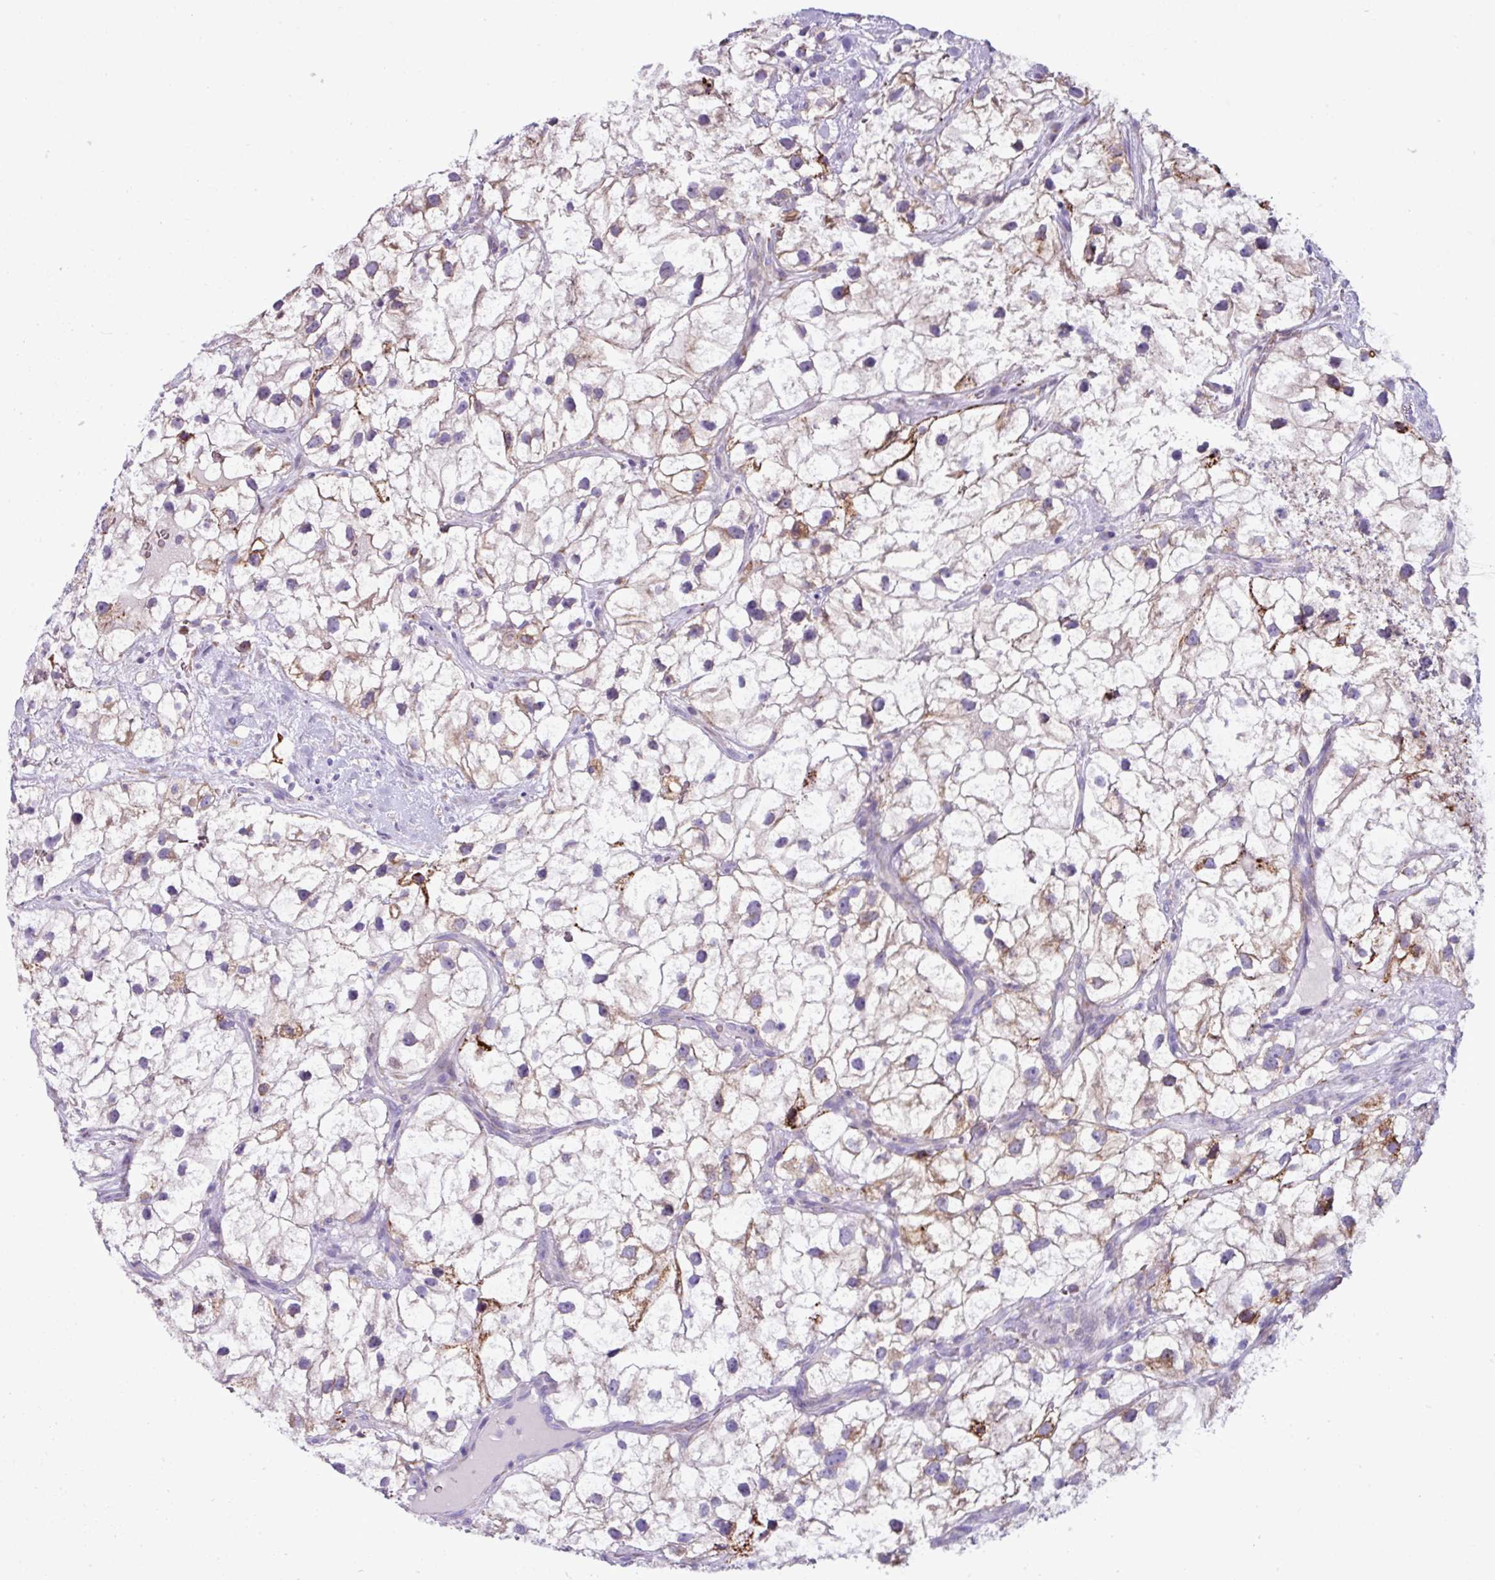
{"staining": {"intensity": "moderate", "quantity": "<25%", "location": "cytoplasmic/membranous"}, "tissue": "renal cancer", "cell_type": "Tumor cells", "image_type": "cancer", "snomed": [{"axis": "morphology", "description": "Adenocarcinoma, NOS"}, {"axis": "topography", "description": "Kidney"}], "caption": "Immunohistochemistry (IHC) of human renal cancer (adenocarcinoma) demonstrates low levels of moderate cytoplasmic/membranous staining in about <25% of tumor cells. Immunohistochemistry stains the protein of interest in brown and the nuclei are stained blue.", "gene": "RGS21", "patient": {"sex": "male", "age": 59}}